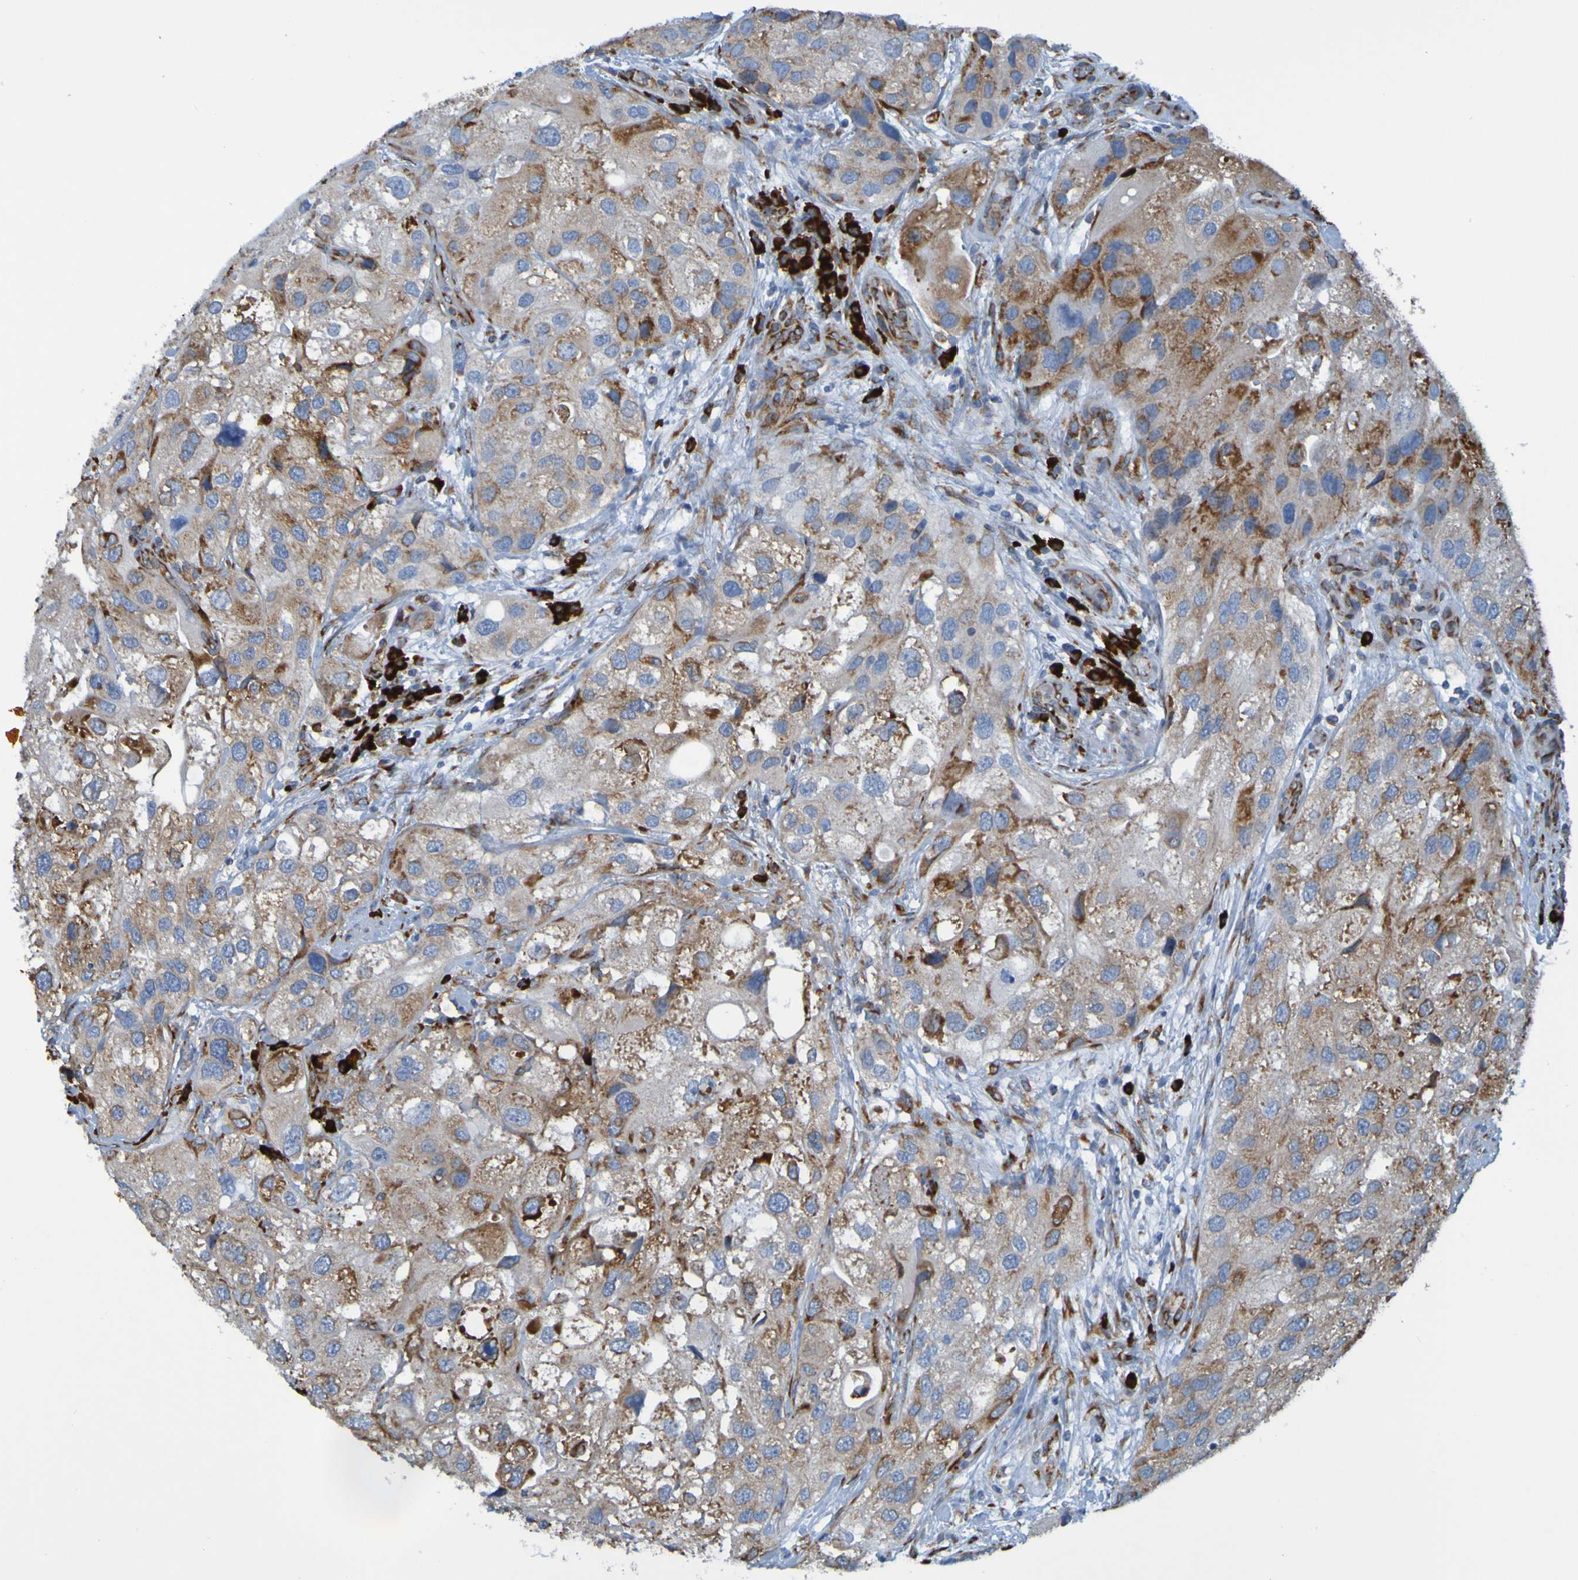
{"staining": {"intensity": "moderate", "quantity": ">75%", "location": "cytoplasmic/membranous"}, "tissue": "urothelial cancer", "cell_type": "Tumor cells", "image_type": "cancer", "snomed": [{"axis": "morphology", "description": "Urothelial carcinoma, High grade"}, {"axis": "topography", "description": "Urinary bladder"}], "caption": "Urothelial cancer stained for a protein demonstrates moderate cytoplasmic/membranous positivity in tumor cells.", "gene": "SSR1", "patient": {"sex": "female", "age": 64}}